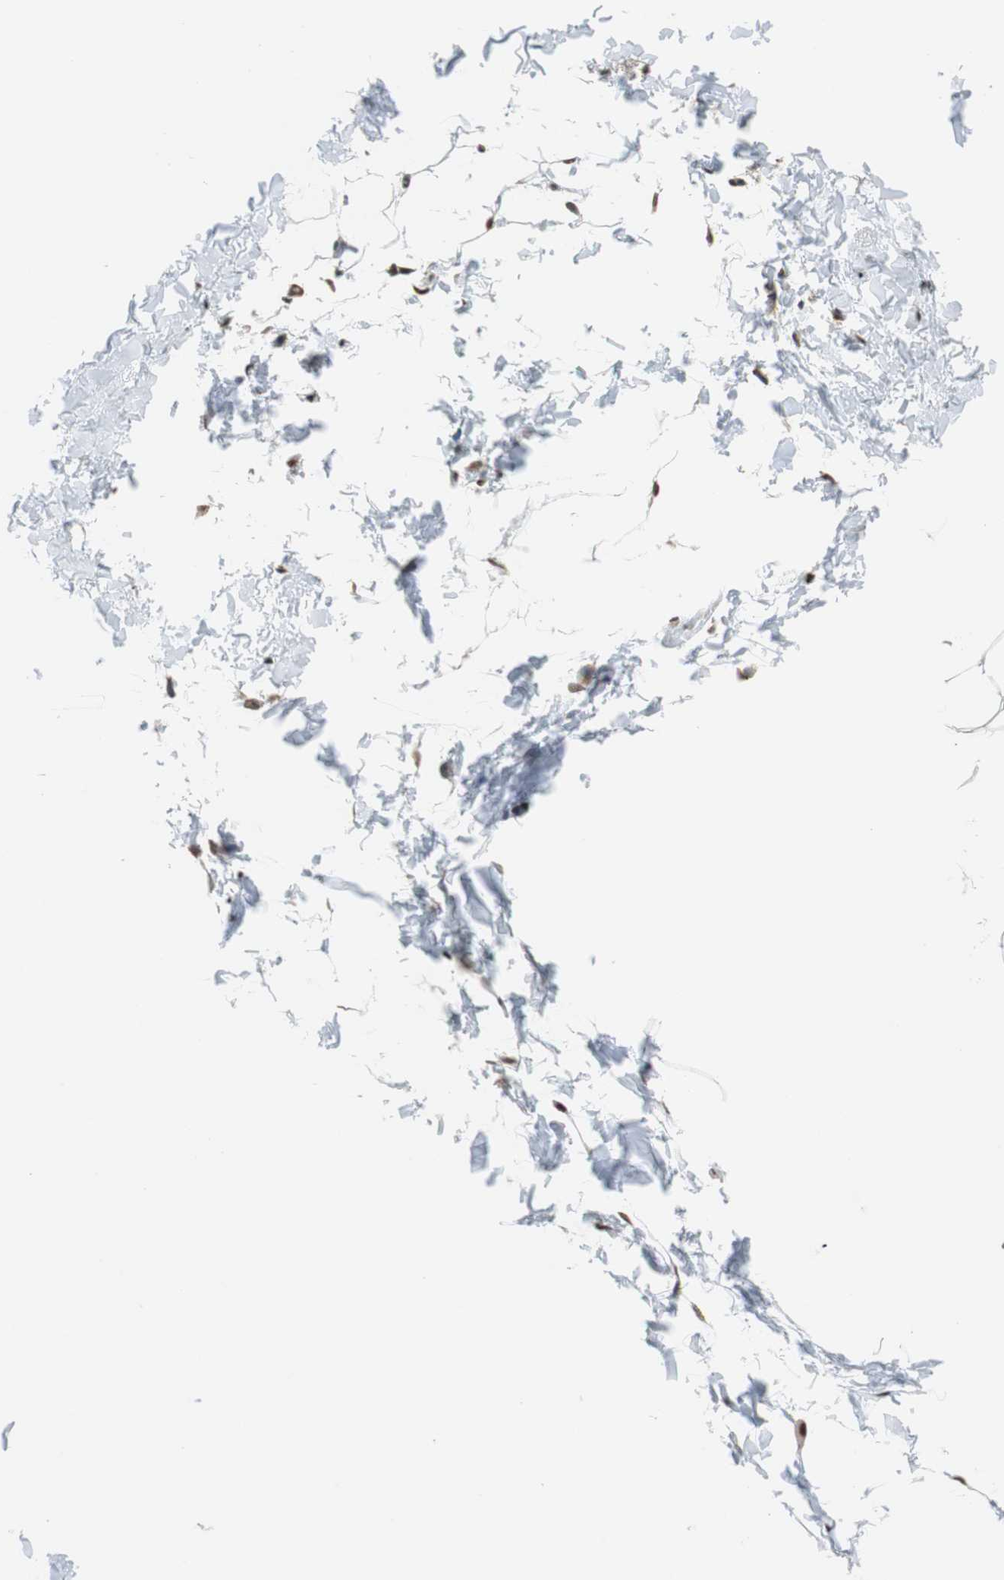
{"staining": {"intensity": "moderate", "quantity": ">75%", "location": "nuclear"}, "tissue": "adipose tissue", "cell_type": "Adipocytes", "image_type": "normal", "snomed": [{"axis": "morphology", "description": "Normal tissue, NOS"}, {"axis": "topography", "description": "Soft tissue"}], "caption": "Adipose tissue stained with DAB (3,3'-diaminobenzidine) IHC demonstrates medium levels of moderate nuclear positivity in approximately >75% of adipocytes. Nuclei are stained in blue.", "gene": "REST", "patient": {"sex": "male", "age": 26}}